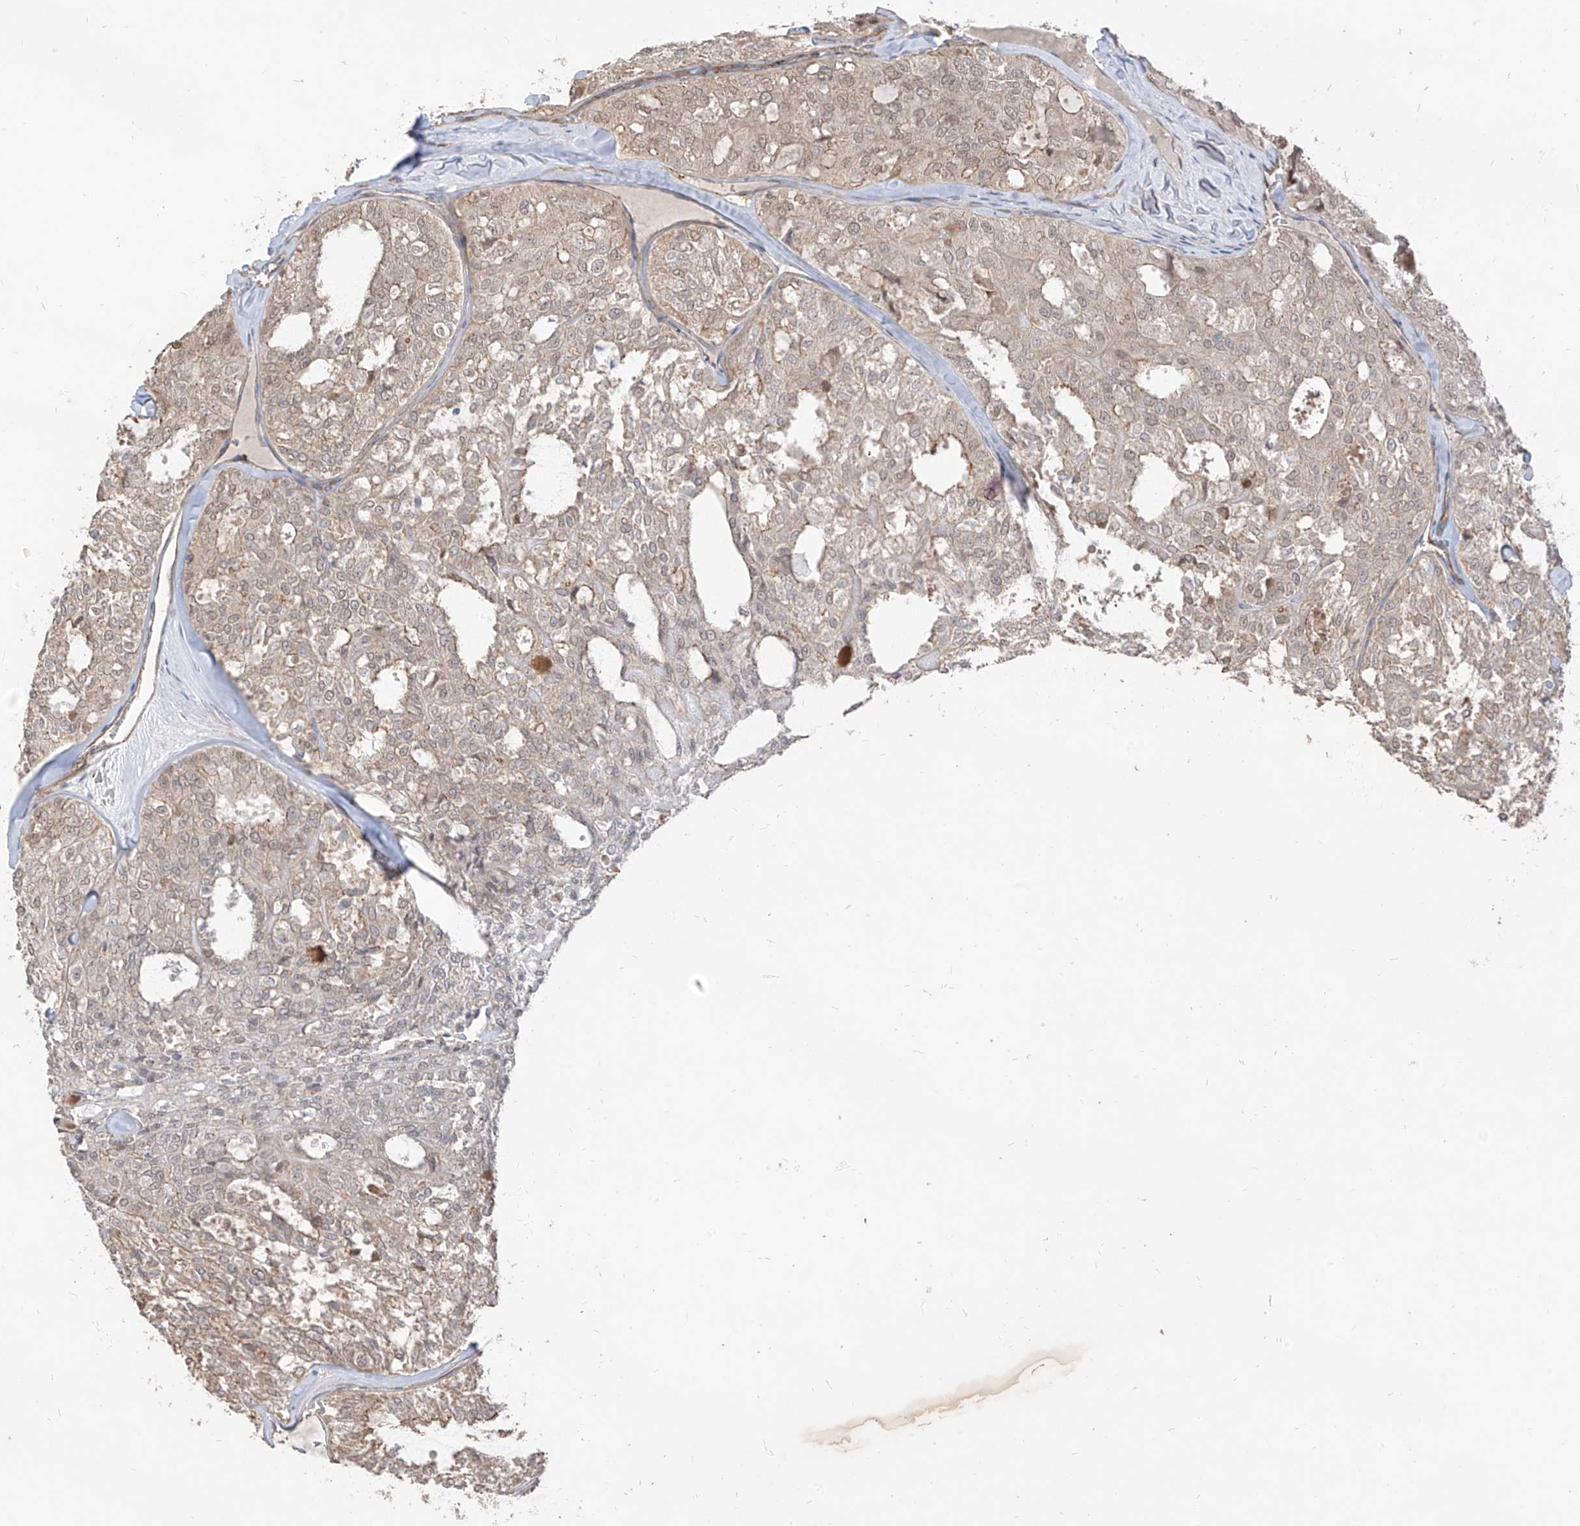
{"staining": {"intensity": "weak", "quantity": "25%-75%", "location": "cytoplasmic/membranous,nuclear"}, "tissue": "thyroid cancer", "cell_type": "Tumor cells", "image_type": "cancer", "snomed": [{"axis": "morphology", "description": "Follicular adenoma carcinoma, NOS"}, {"axis": "topography", "description": "Thyroid gland"}], "caption": "Follicular adenoma carcinoma (thyroid) stained with immunohistochemistry (IHC) reveals weak cytoplasmic/membranous and nuclear positivity in approximately 25%-75% of tumor cells.", "gene": "EPHX4", "patient": {"sex": "male", "age": 75}}